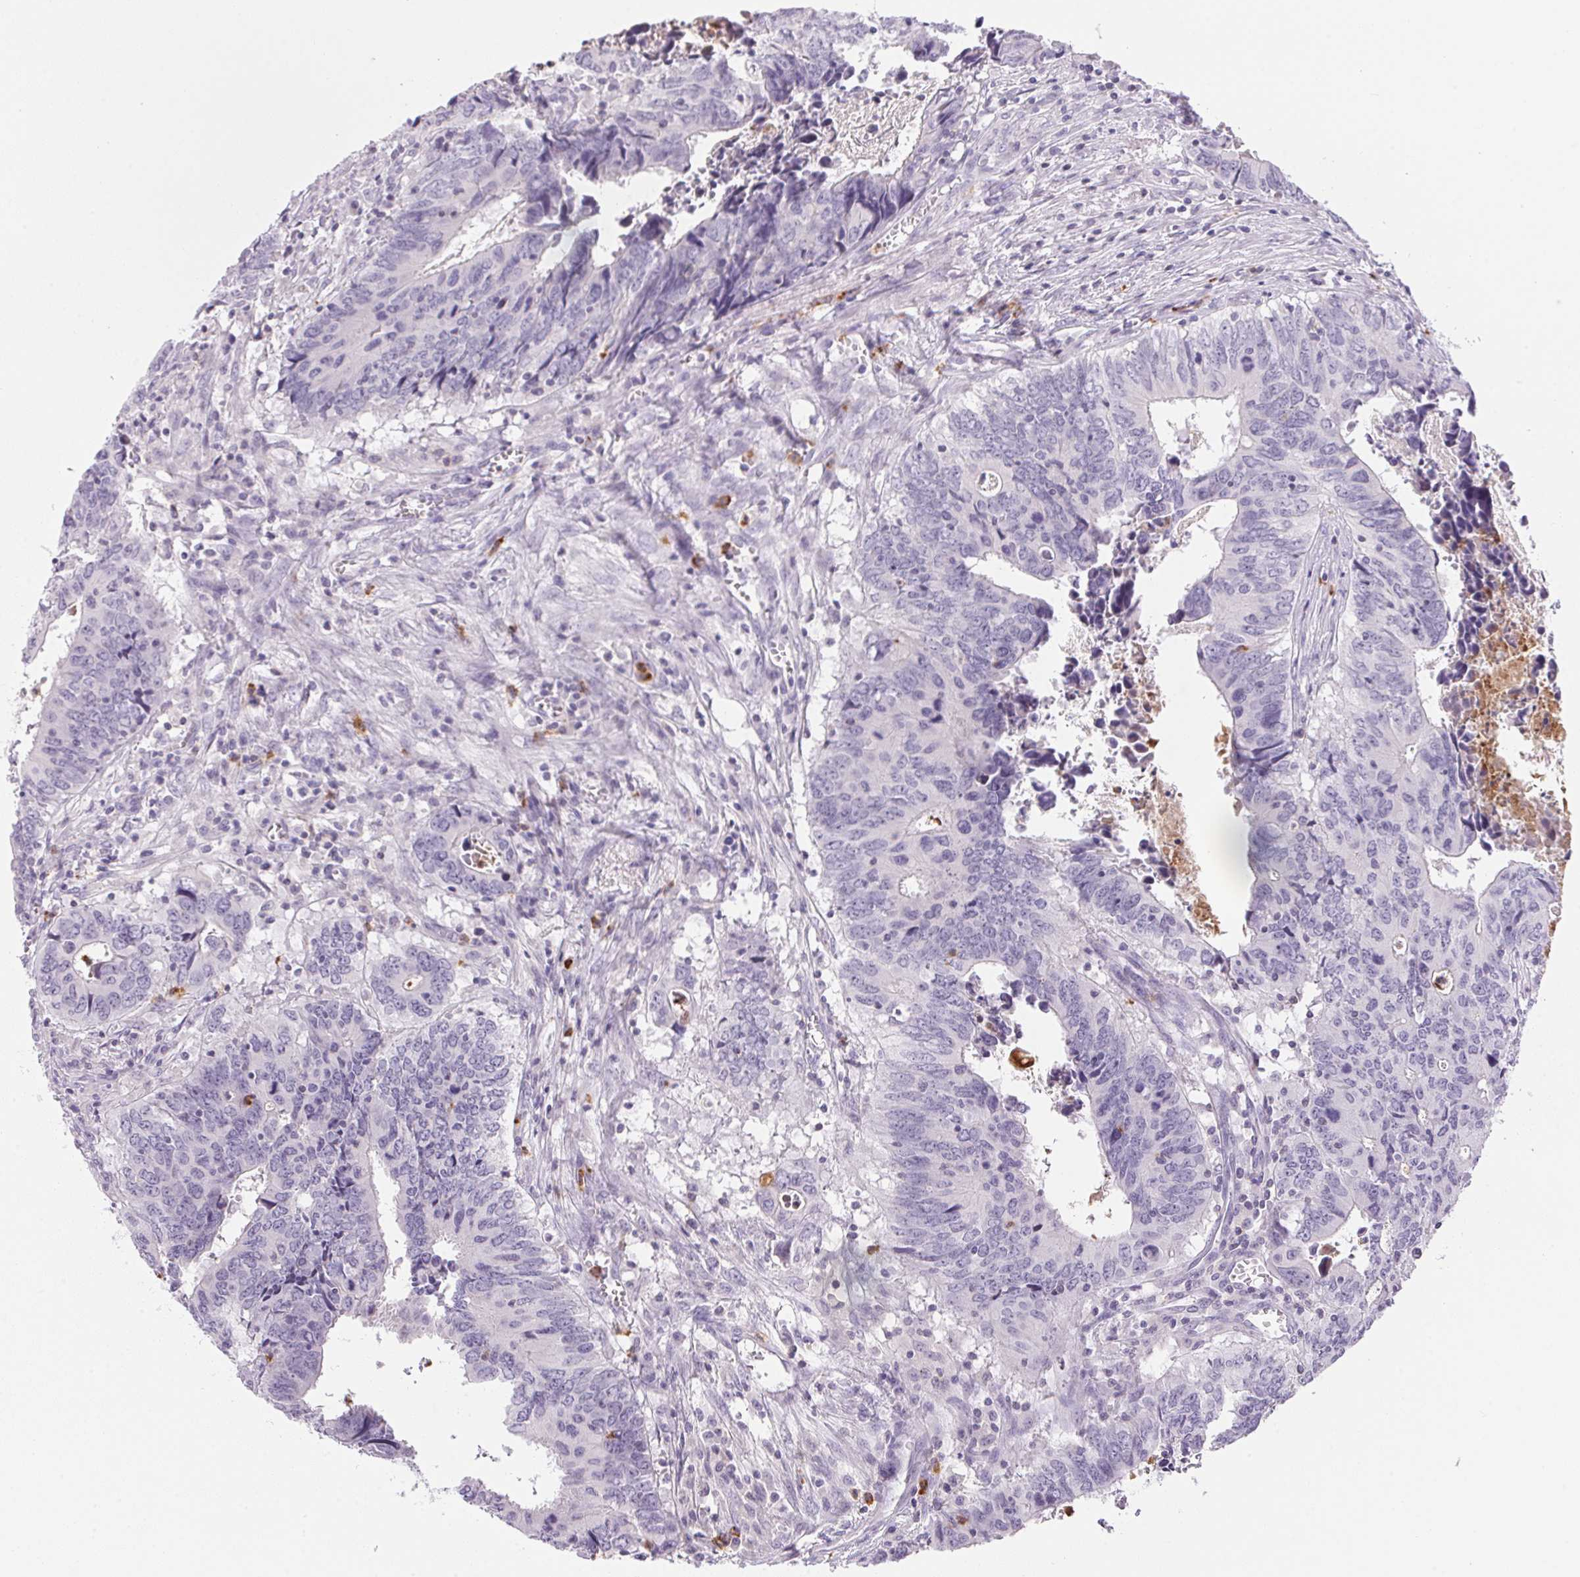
{"staining": {"intensity": "negative", "quantity": "none", "location": "none"}, "tissue": "colorectal cancer", "cell_type": "Tumor cells", "image_type": "cancer", "snomed": [{"axis": "morphology", "description": "Adenocarcinoma, NOS"}, {"axis": "topography", "description": "Colon"}], "caption": "A histopathology image of human colorectal adenocarcinoma is negative for staining in tumor cells.", "gene": "ECPAS", "patient": {"sex": "female", "age": 82}}